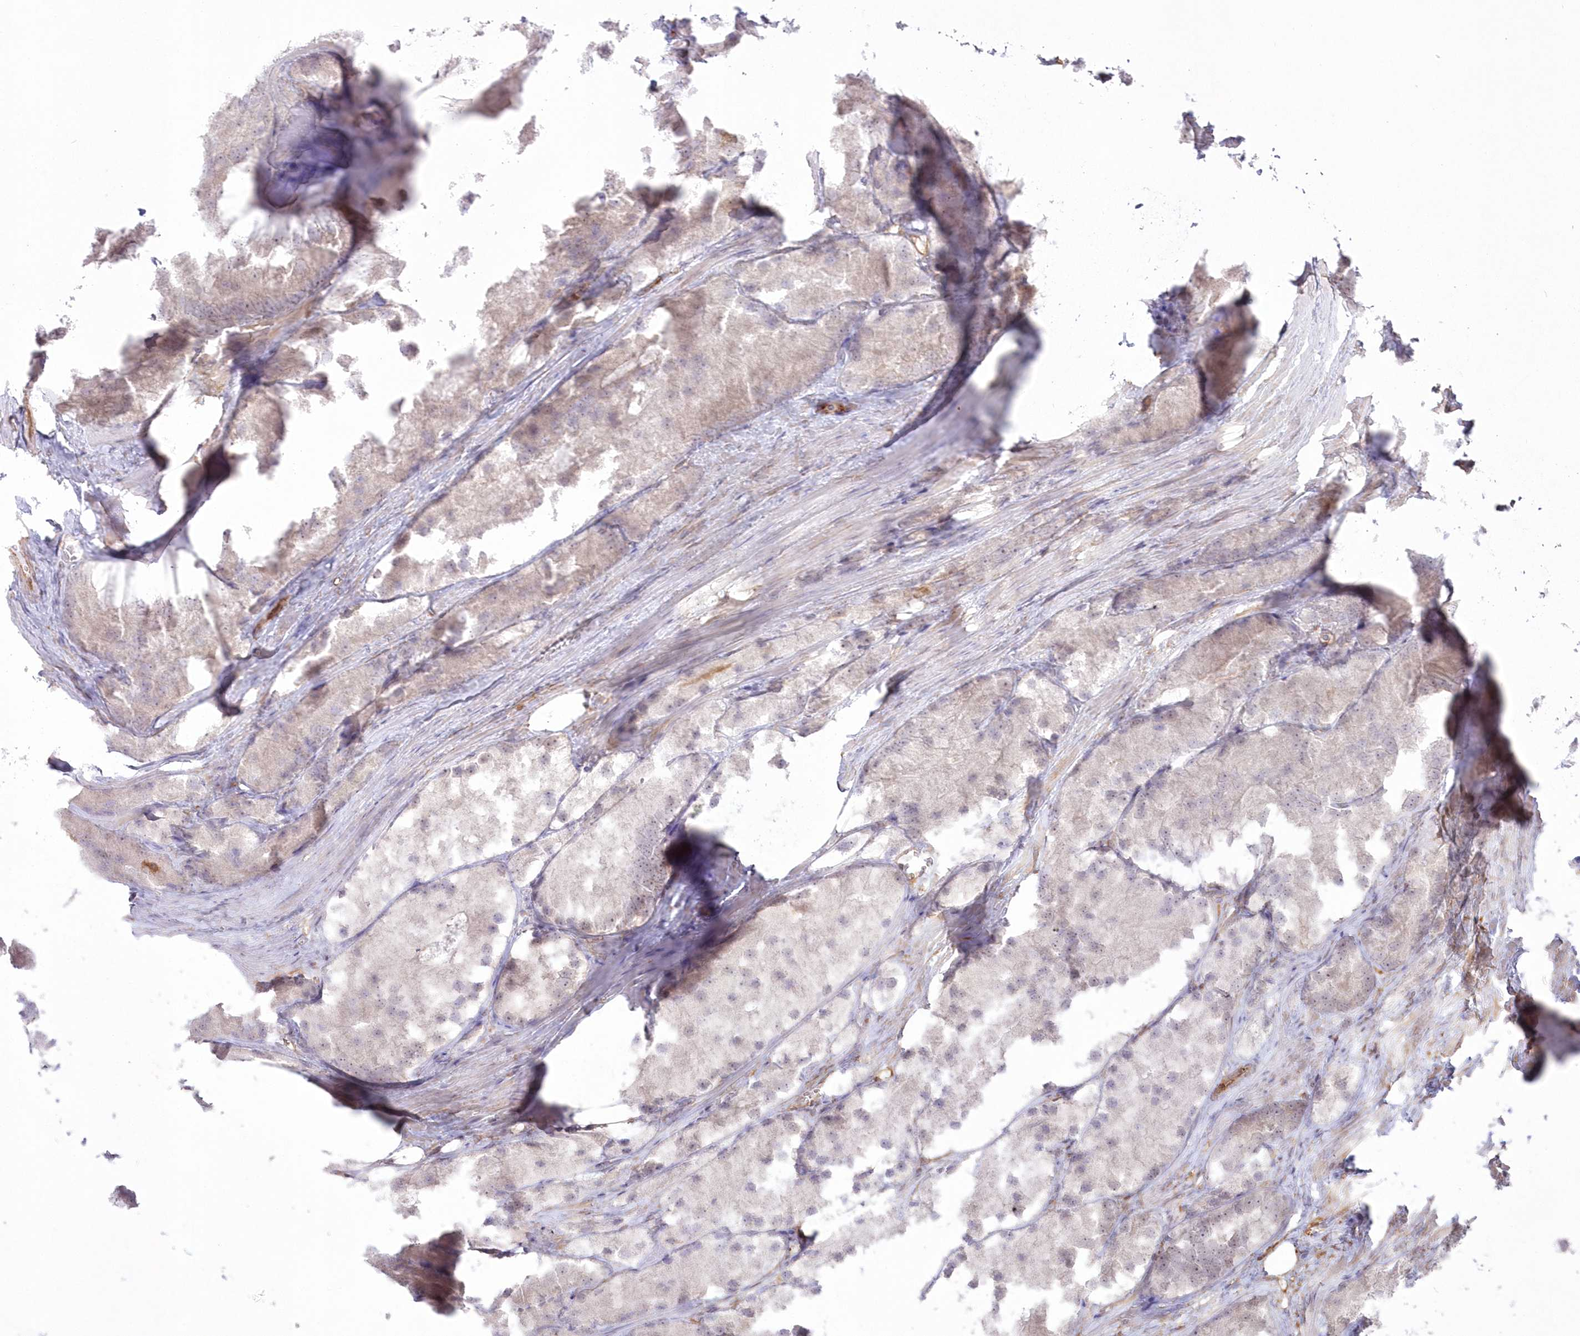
{"staining": {"intensity": "negative", "quantity": "none", "location": "none"}, "tissue": "prostate cancer", "cell_type": "Tumor cells", "image_type": "cancer", "snomed": [{"axis": "morphology", "description": "Adenocarcinoma, Low grade"}, {"axis": "topography", "description": "Prostate"}], "caption": "The immunohistochemistry (IHC) micrograph has no significant staining in tumor cells of prostate adenocarcinoma (low-grade) tissue. (DAB immunohistochemistry visualized using brightfield microscopy, high magnification).", "gene": "SH3PXD2B", "patient": {"sex": "male", "age": 69}}